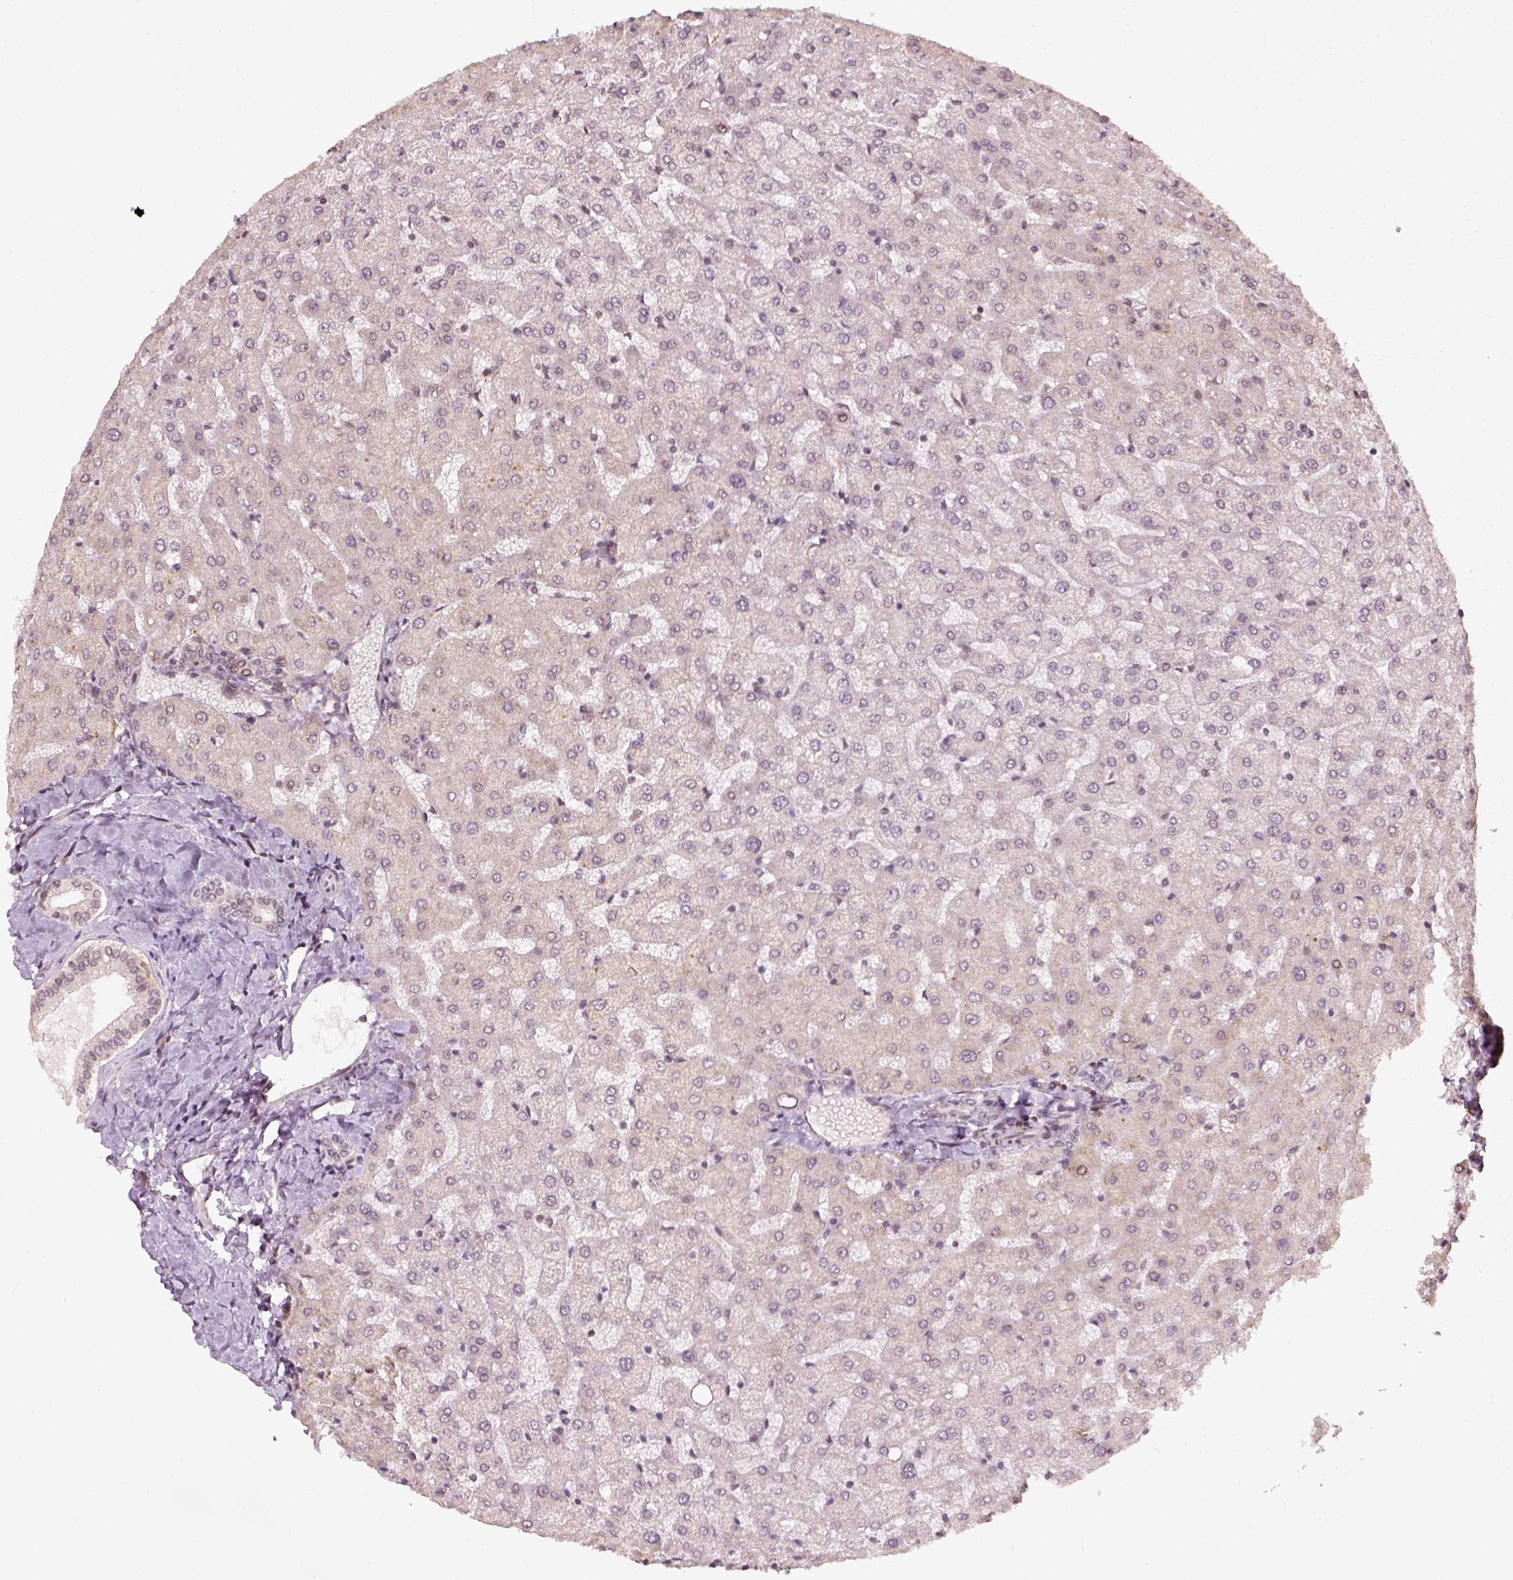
{"staining": {"intensity": "negative", "quantity": "none", "location": "none"}, "tissue": "liver", "cell_type": "Cholangiocytes", "image_type": "normal", "snomed": [{"axis": "morphology", "description": "Normal tissue, NOS"}, {"axis": "topography", "description": "Liver"}], "caption": "The photomicrograph exhibits no significant expression in cholangiocytes of liver. Nuclei are stained in blue.", "gene": "ZMAT3", "patient": {"sex": "female", "age": 50}}